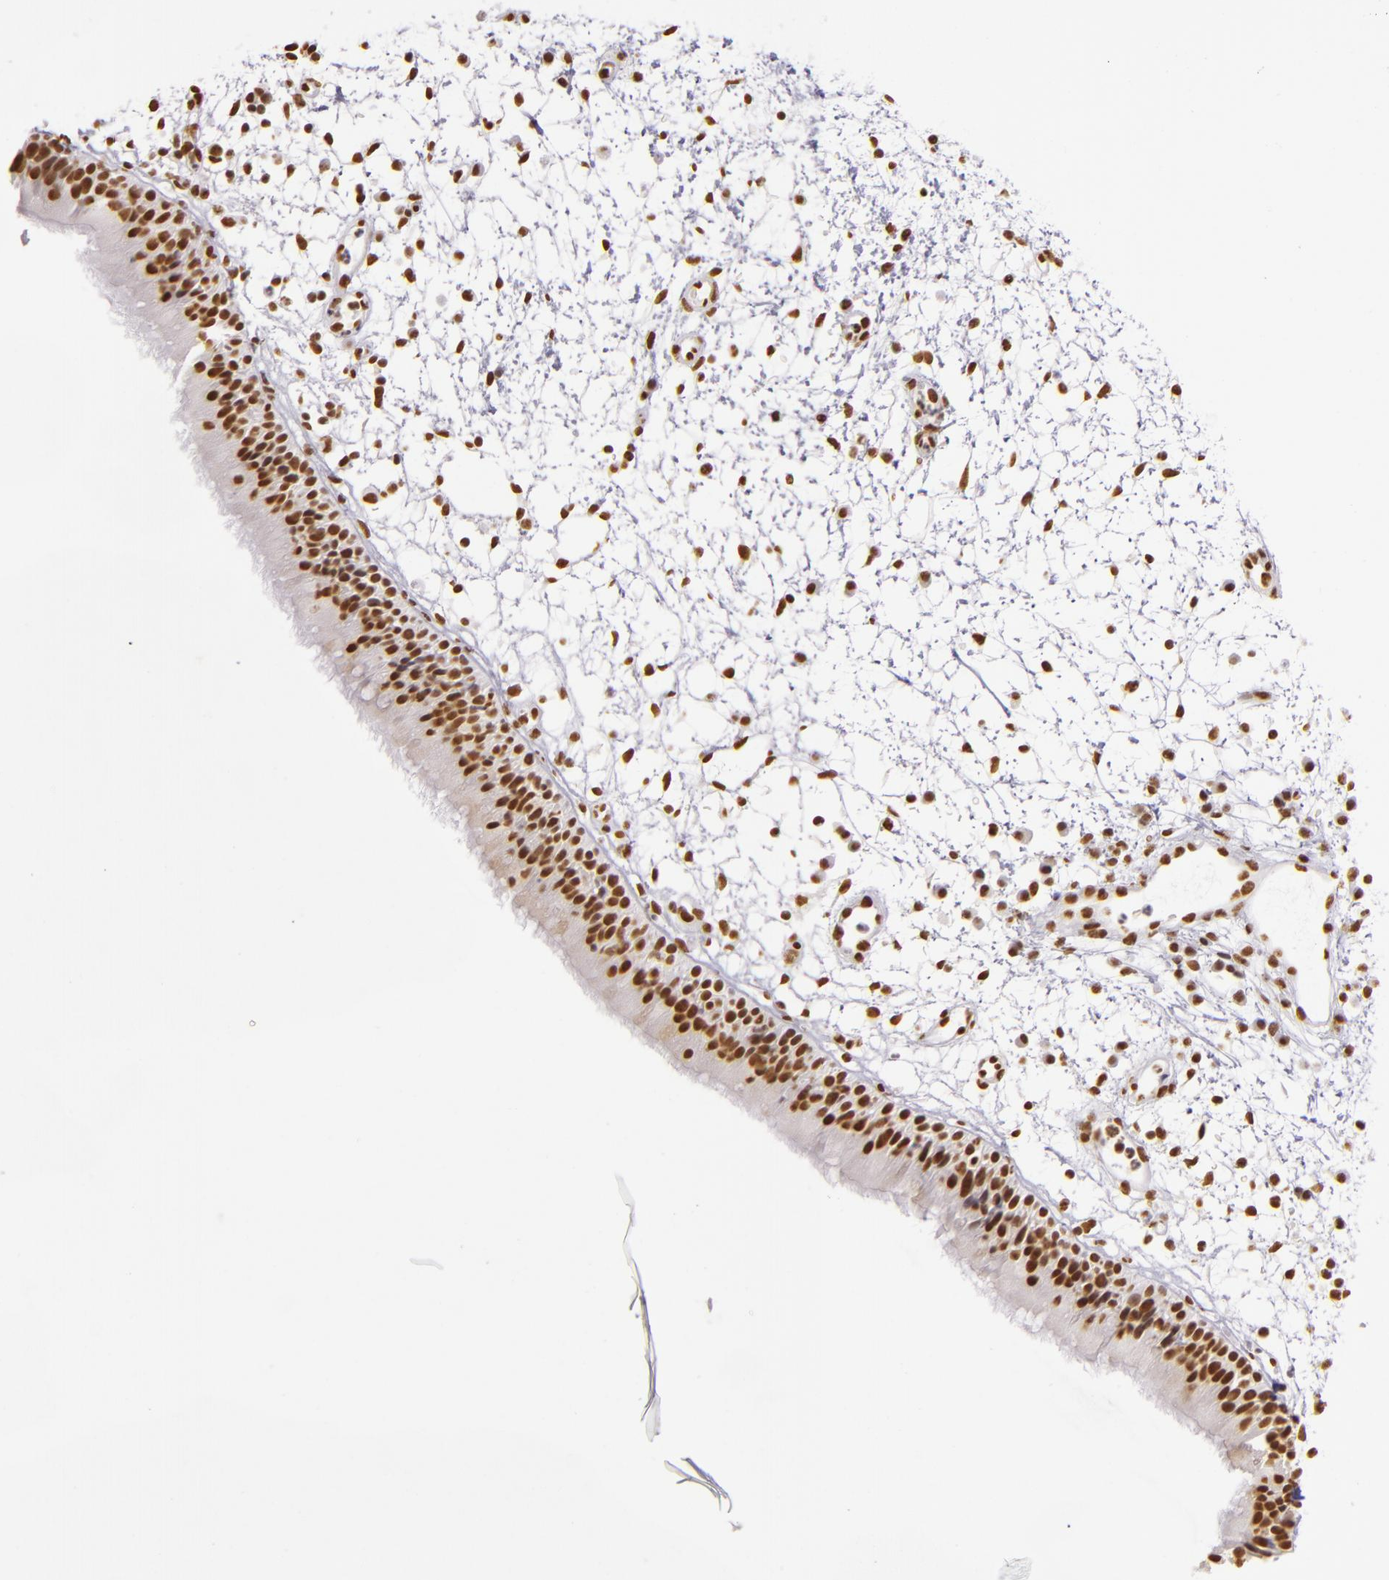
{"staining": {"intensity": "strong", "quantity": ">75%", "location": "nuclear"}, "tissue": "nasopharynx", "cell_type": "Respiratory epithelial cells", "image_type": "normal", "snomed": [{"axis": "morphology", "description": "Normal tissue, NOS"}, {"axis": "morphology", "description": "Inflammation, NOS"}, {"axis": "morphology", "description": "Malignant melanoma, Metastatic site"}, {"axis": "topography", "description": "Nasopharynx"}], "caption": "Immunohistochemical staining of benign nasopharynx exhibits >75% levels of strong nuclear protein positivity in about >75% of respiratory epithelial cells. (DAB IHC with brightfield microscopy, high magnification).", "gene": "PAPOLA", "patient": {"sex": "female", "age": 55}}